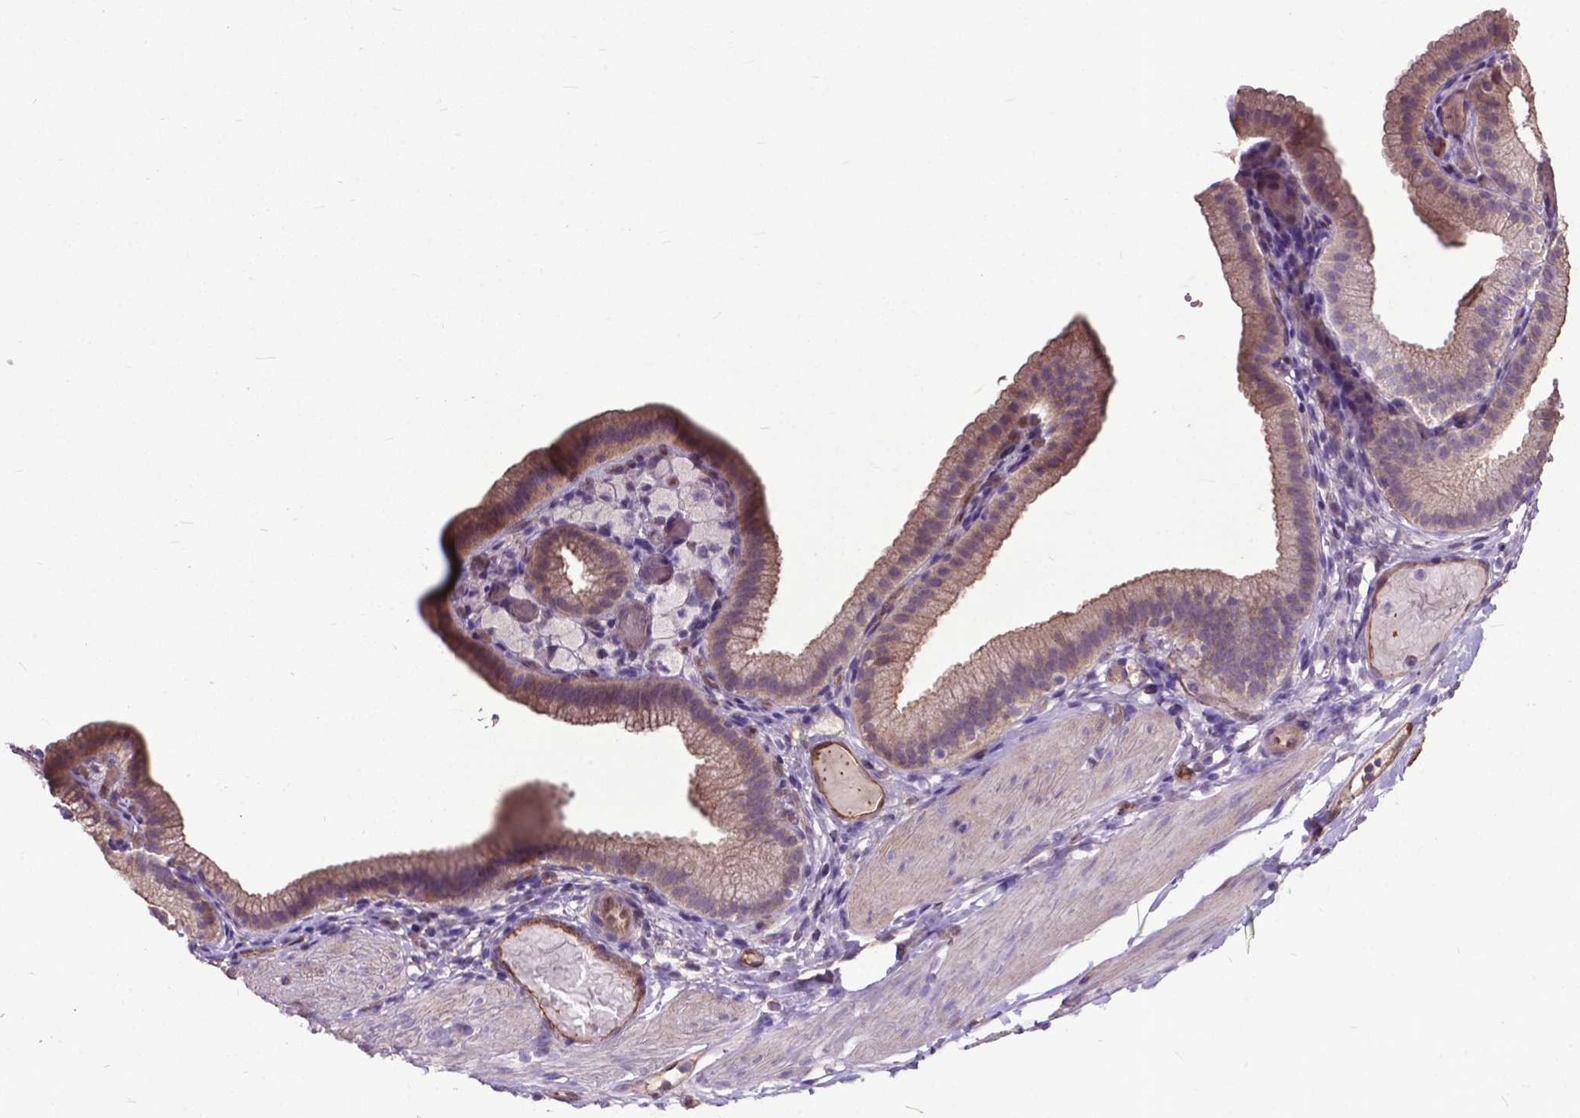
{"staining": {"intensity": "negative", "quantity": "none", "location": "none"}, "tissue": "adipose tissue", "cell_type": "Adipocytes", "image_type": "normal", "snomed": [{"axis": "morphology", "description": "Normal tissue, NOS"}, {"axis": "topography", "description": "Gallbladder"}, {"axis": "topography", "description": "Peripheral nerve tissue"}], "caption": "Histopathology image shows no significant protein expression in adipocytes of normal adipose tissue.", "gene": "PDLIM1", "patient": {"sex": "female", "age": 45}}